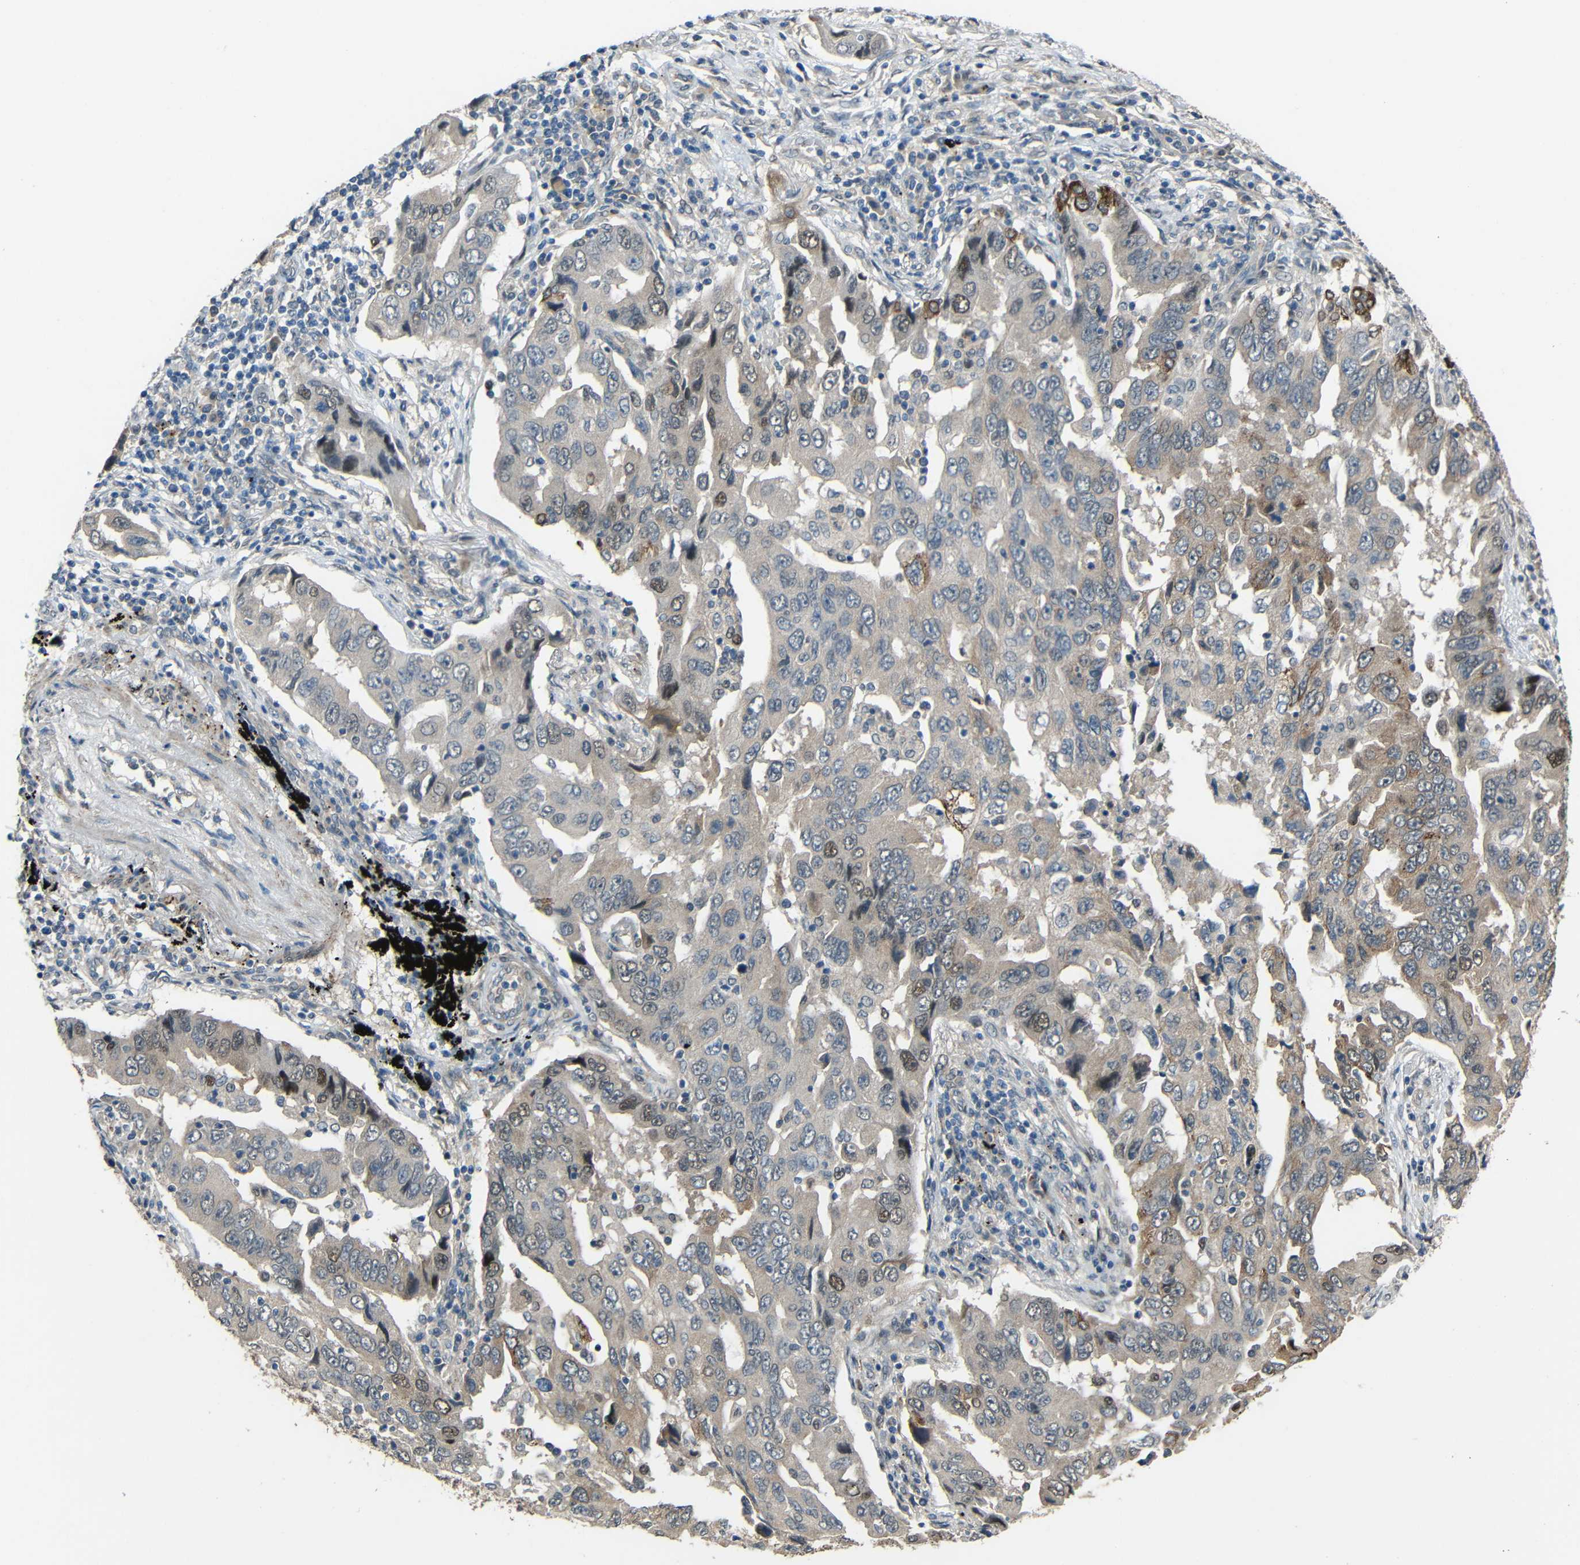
{"staining": {"intensity": "moderate", "quantity": "<25%", "location": "nuclear"}, "tissue": "lung cancer", "cell_type": "Tumor cells", "image_type": "cancer", "snomed": [{"axis": "morphology", "description": "Adenocarcinoma, NOS"}, {"axis": "topography", "description": "Lung"}], "caption": "Moderate nuclear staining for a protein is appreciated in about <25% of tumor cells of lung adenocarcinoma using IHC.", "gene": "STBD1", "patient": {"sex": "female", "age": 65}}